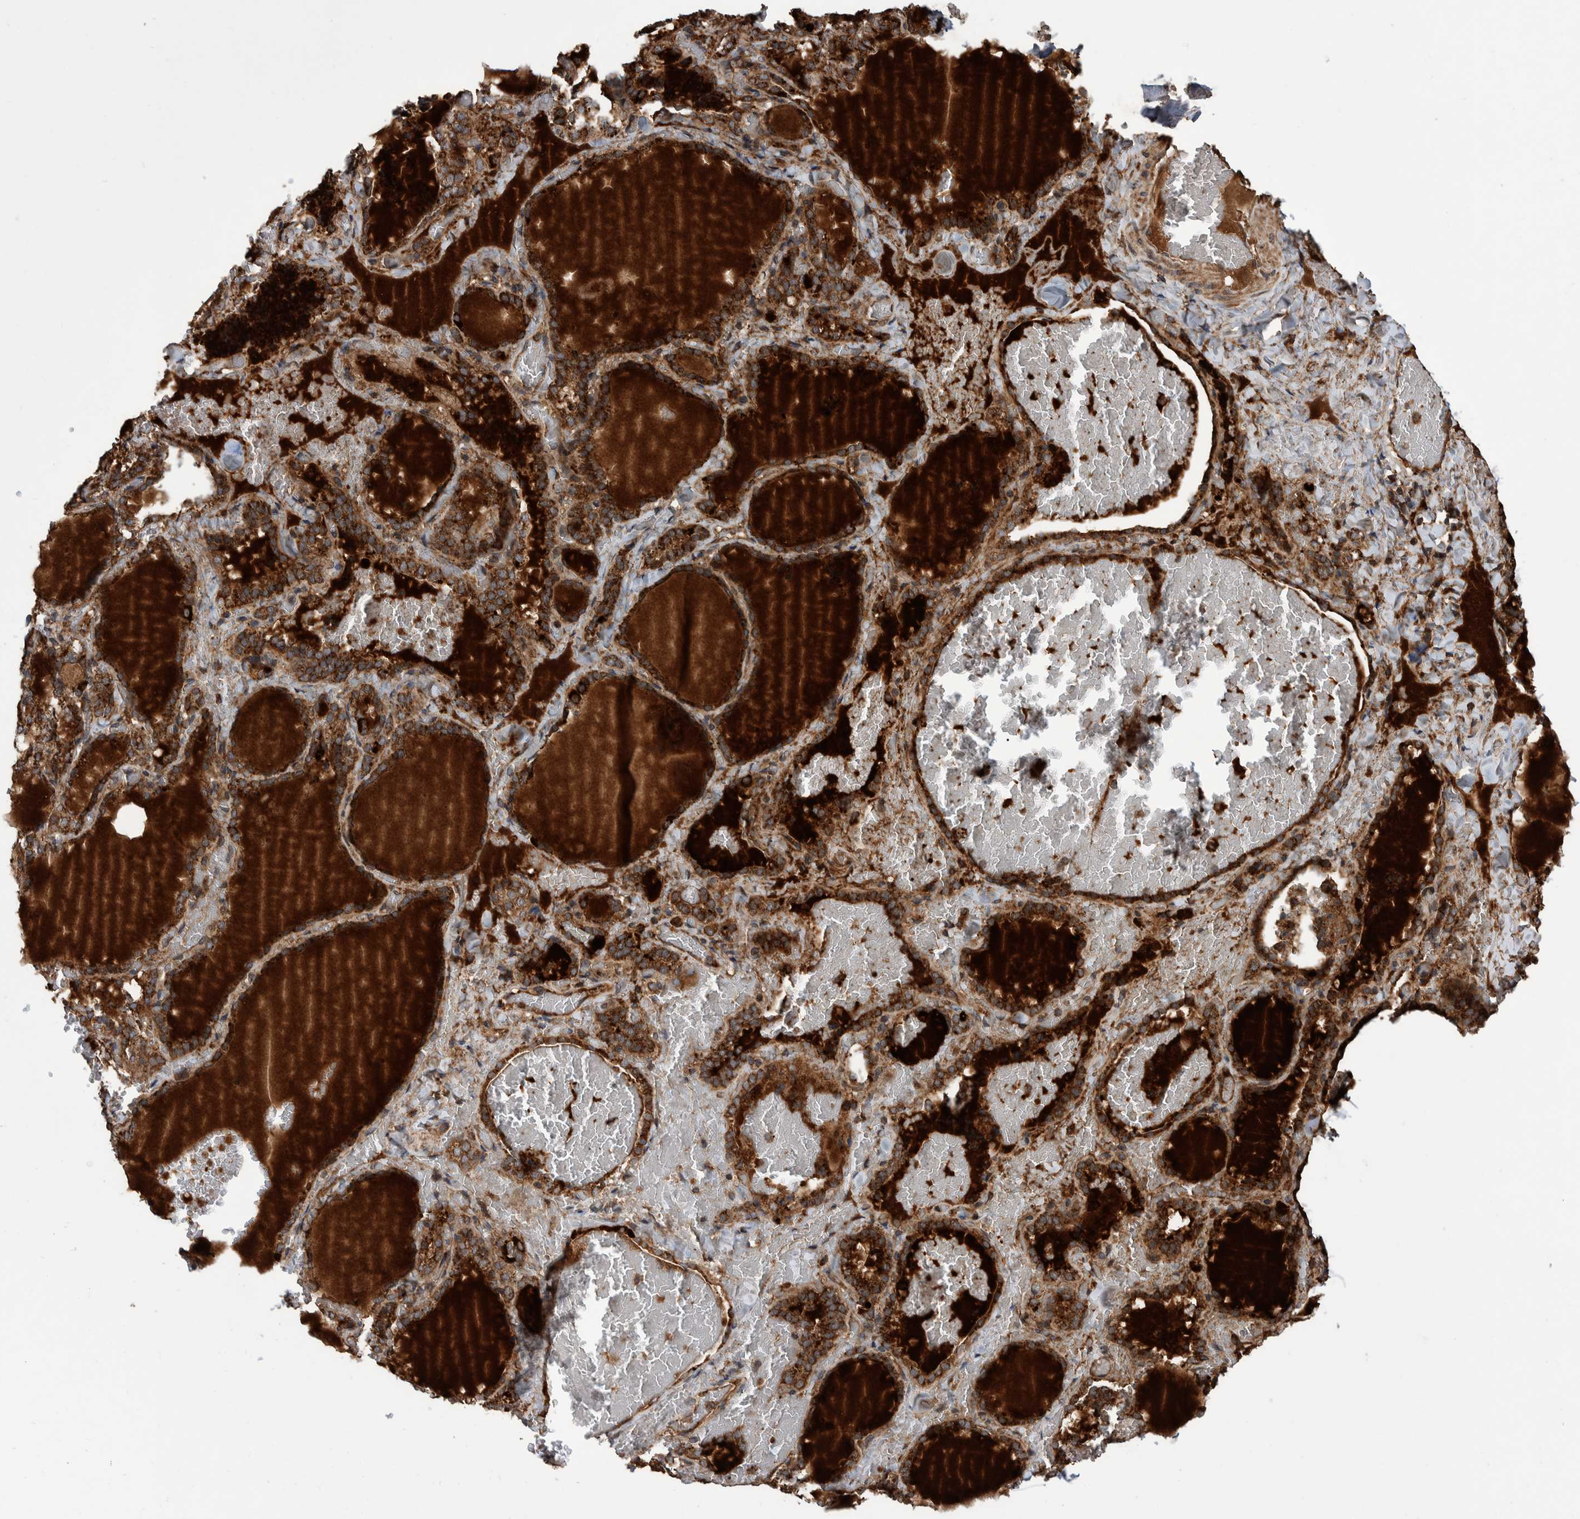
{"staining": {"intensity": "strong", "quantity": ">75%", "location": "cytoplasmic/membranous"}, "tissue": "thyroid gland", "cell_type": "Glandular cells", "image_type": "normal", "snomed": [{"axis": "morphology", "description": "Normal tissue, NOS"}, {"axis": "topography", "description": "Thyroid gland"}], "caption": "Protein expression by IHC displays strong cytoplasmic/membranous expression in about >75% of glandular cells in normal thyroid gland.", "gene": "VBP1", "patient": {"sex": "female", "age": 22}}